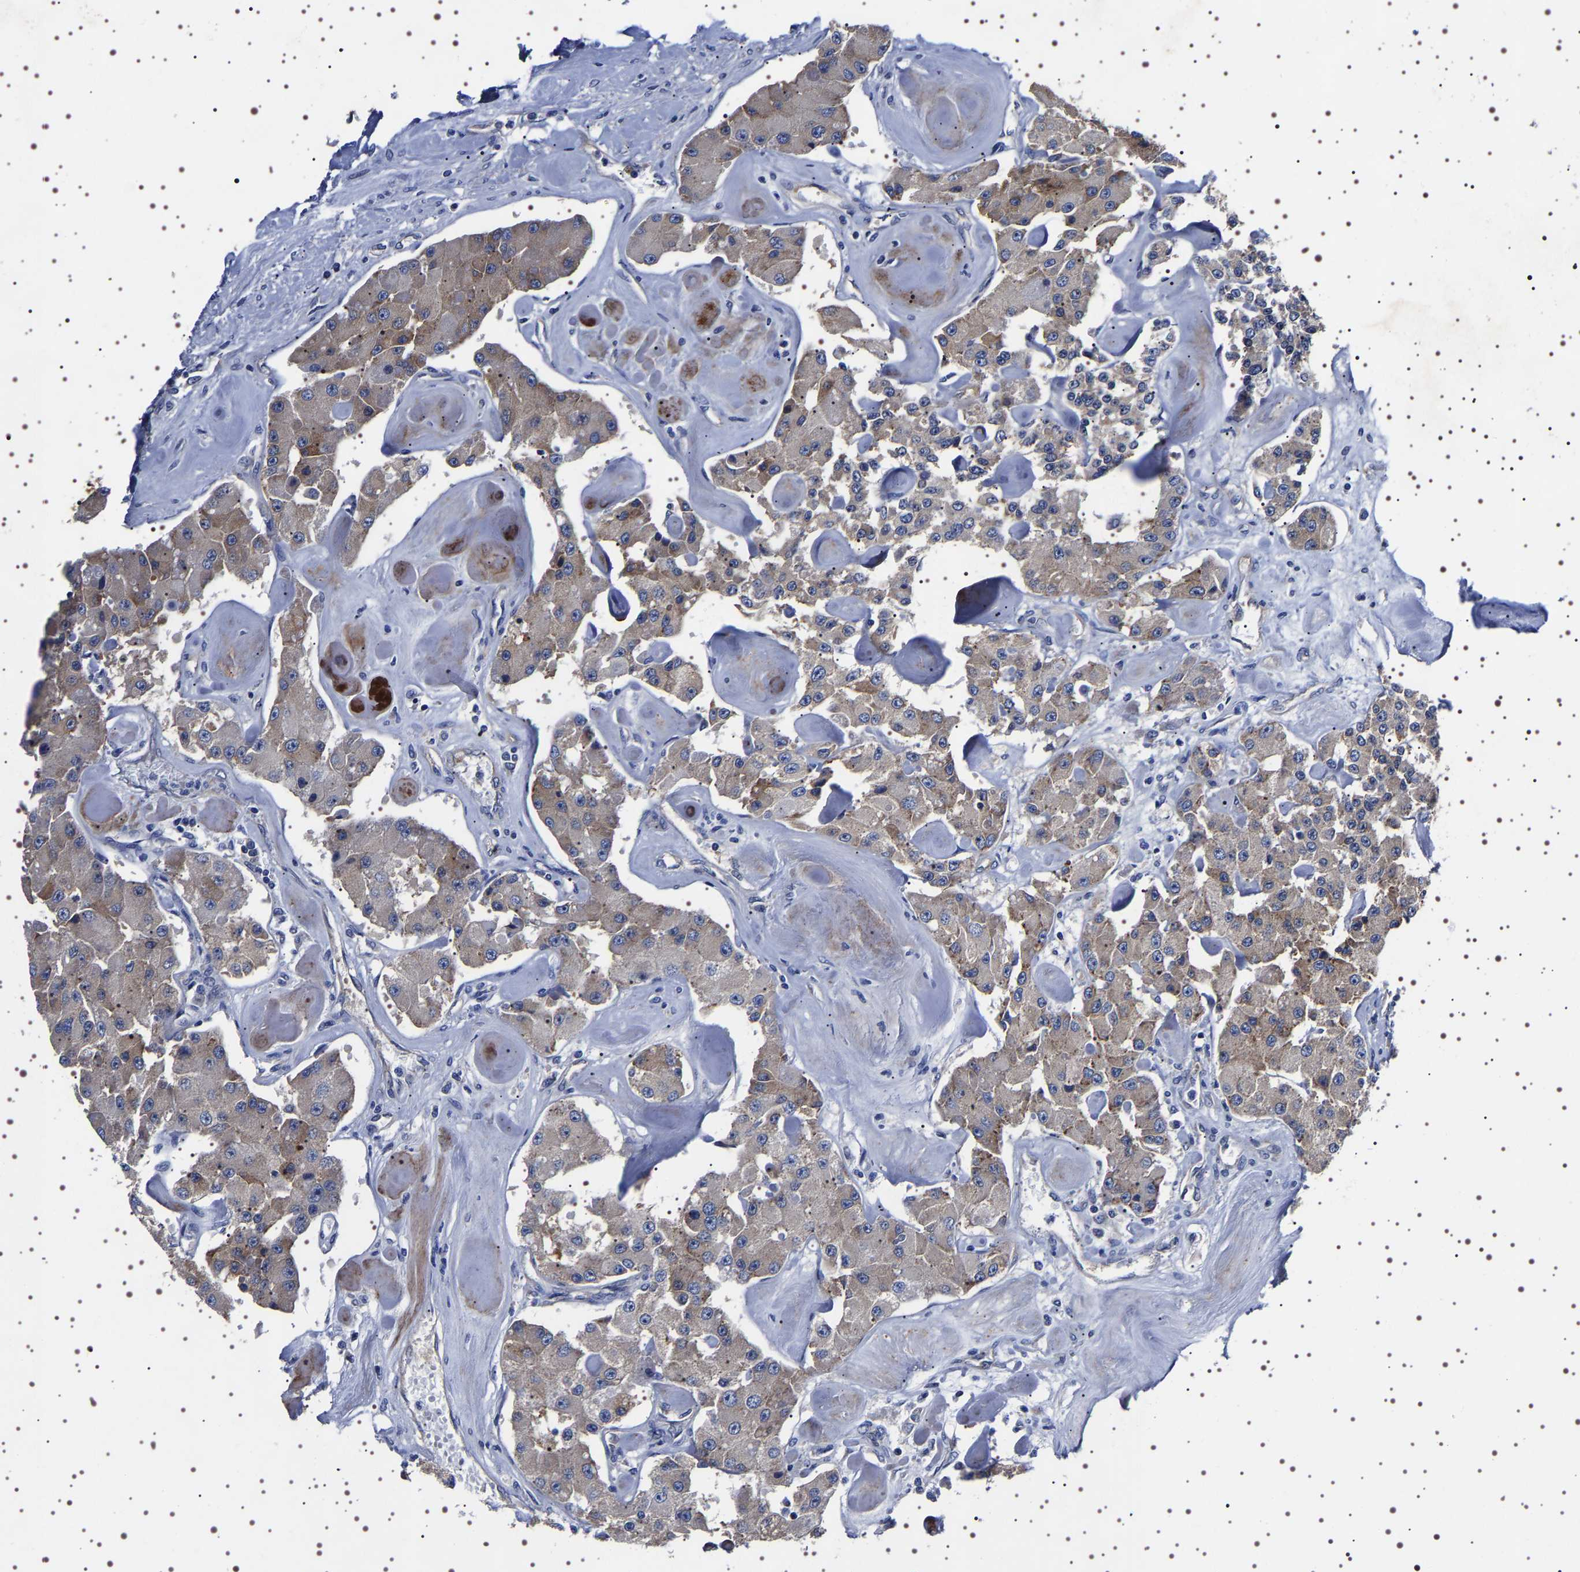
{"staining": {"intensity": "weak", "quantity": "25%-75%", "location": "cytoplasmic/membranous"}, "tissue": "carcinoid", "cell_type": "Tumor cells", "image_type": "cancer", "snomed": [{"axis": "morphology", "description": "Carcinoid, malignant, NOS"}, {"axis": "topography", "description": "Pancreas"}], "caption": "Protein staining reveals weak cytoplasmic/membranous staining in about 25%-75% of tumor cells in carcinoid.", "gene": "DARS1", "patient": {"sex": "male", "age": 41}}